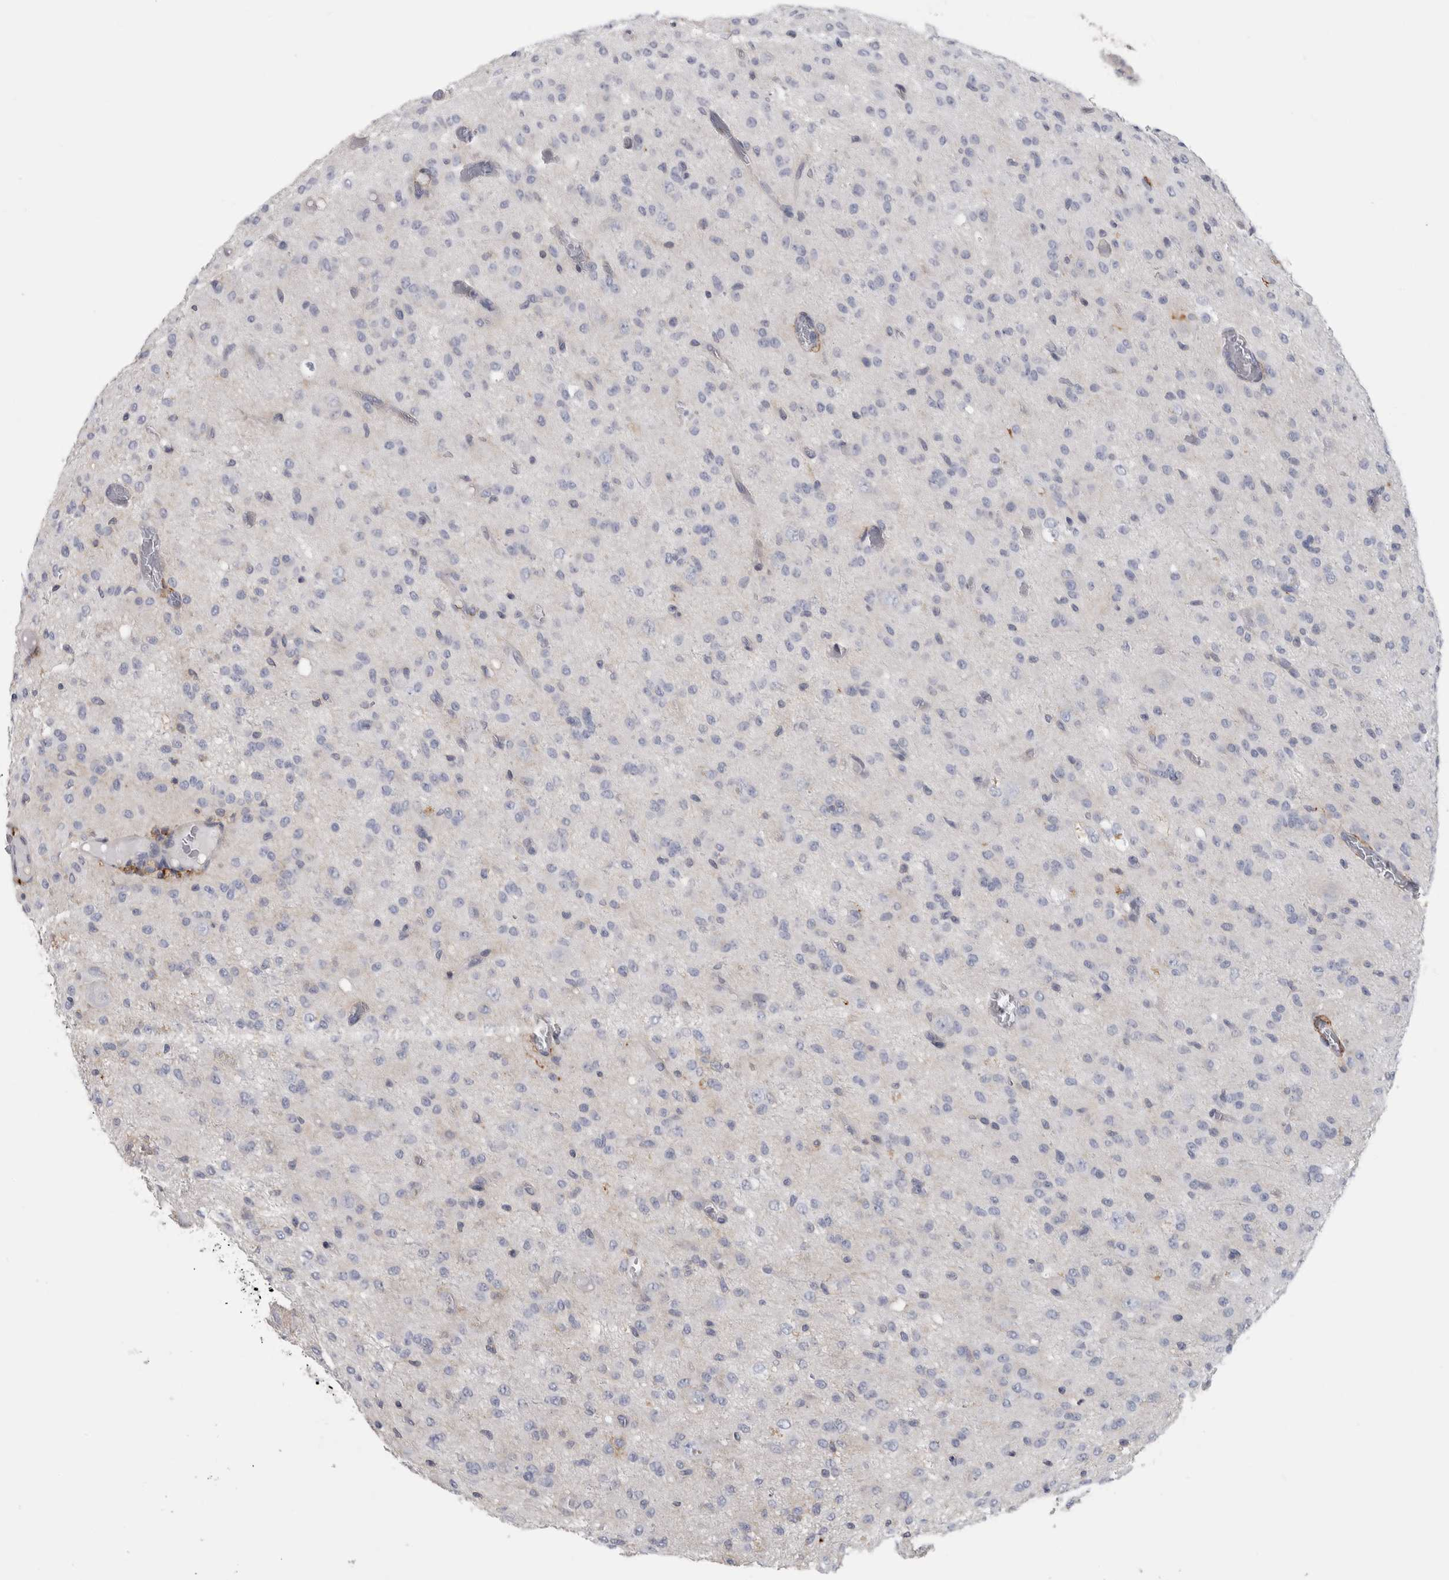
{"staining": {"intensity": "negative", "quantity": "none", "location": "none"}, "tissue": "glioma", "cell_type": "Tumor cells", "image_type": "cancer", "snomed": [{"axis": "morphology", "description": "Glioma, malignant, High grade"}, {"axis": "topography", "description": "Brain"}], "caption": "Immunohistochemical staining of human malignant glioma (high-grade) shows no significant positivity in tumor cells.", "gene": "DNAJC24", "patient": {"sex": "female", "age": 59}}